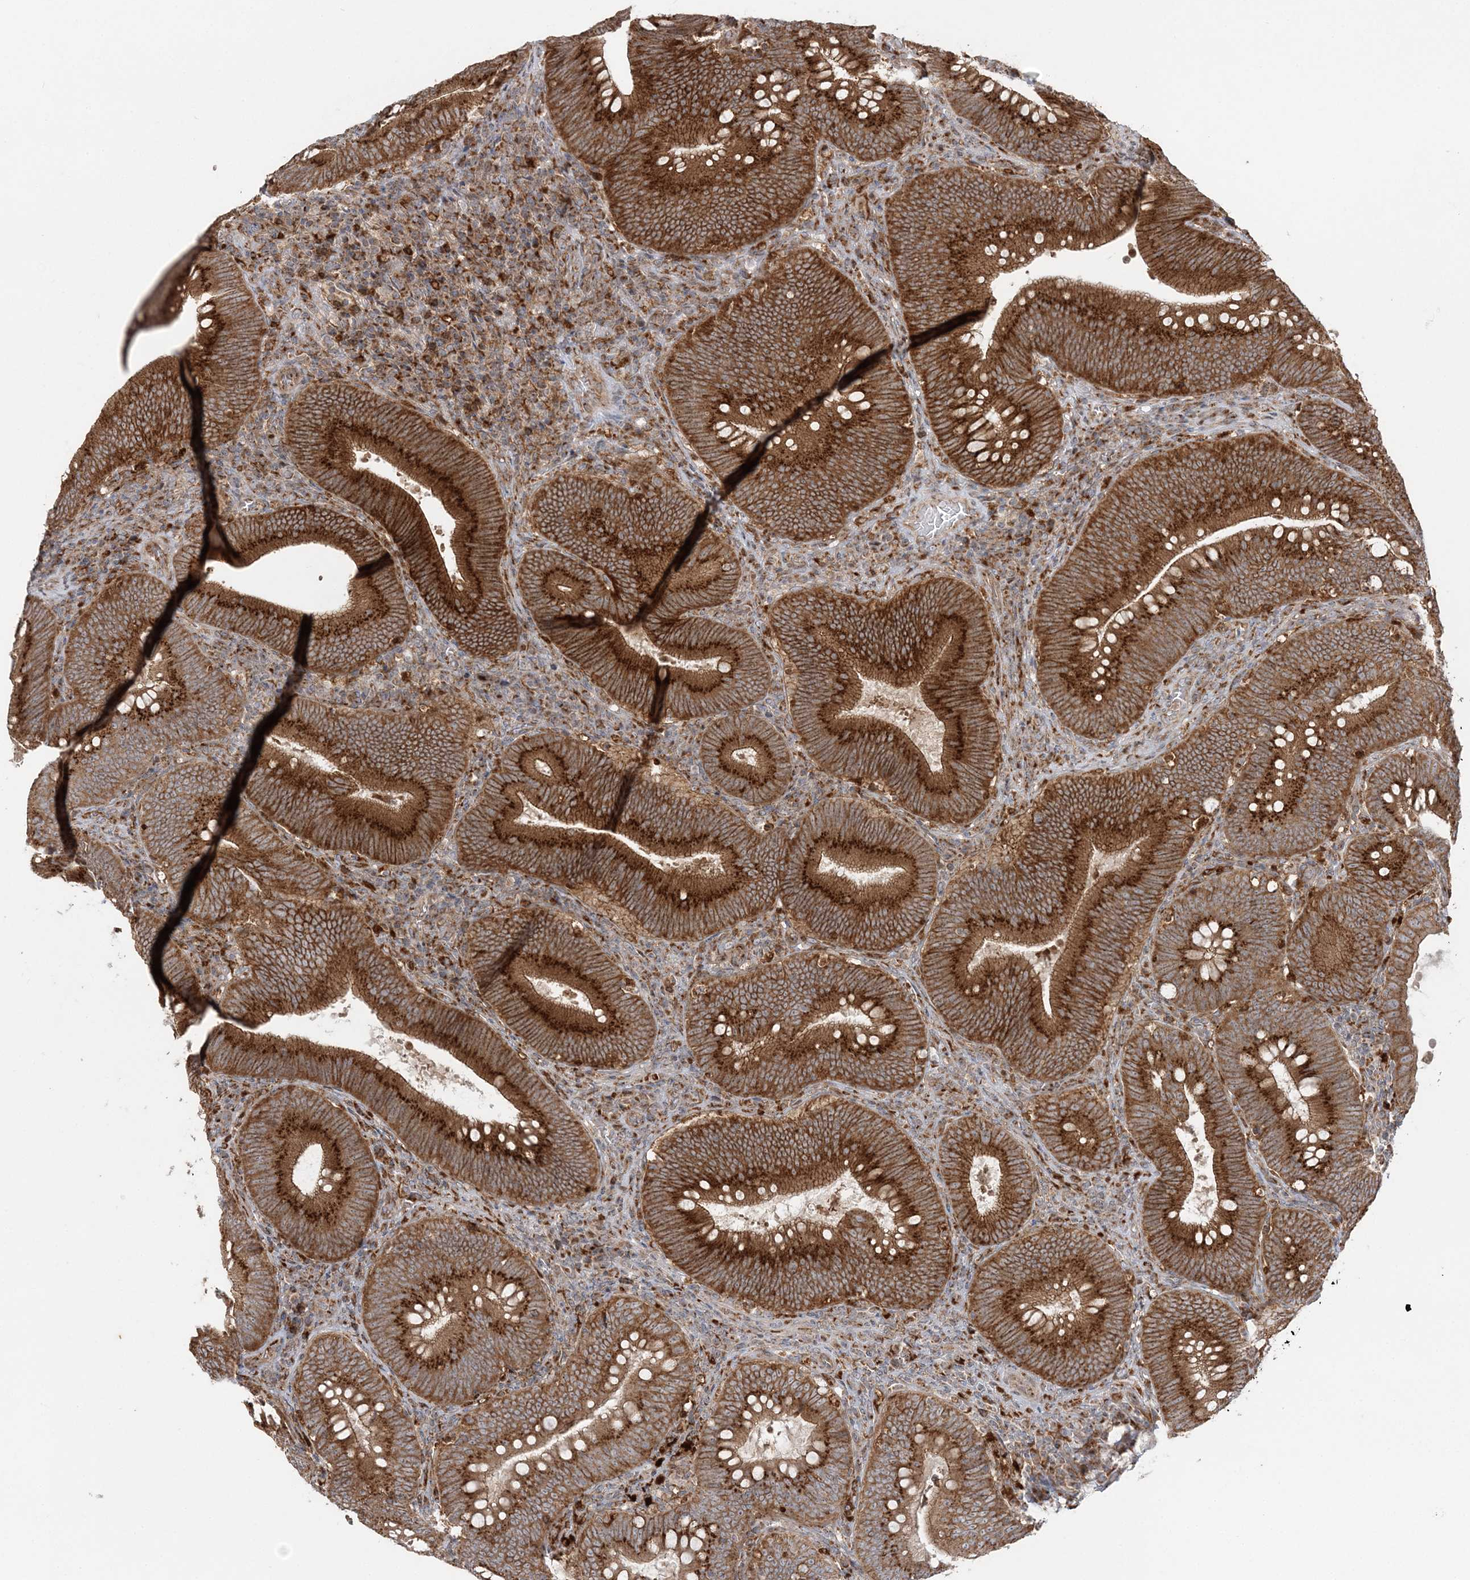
{"staining": {"intensity": "strong", "quantity": ">75%", "location": "cytoplasmic/membranous"}, "tissue": "colorectal cancer", "cell_type": "Tumor cells", "image_type": "cancer", "snomed": [{"axis": "morphology", "description": "Normal tissue, NOS"}, {"axis": "topography", "description": "Colon"}], "caption": "Colorectal cancer was stained to show a protein in brown. There is high levels of strong cytoplasmic/membranous expression in approximately >75% of tumor cells. (Brightfield microscopy of DAB IHC at high magnification).", "gene": "ABCC3", "patient": {"sex": "female", "age": 82}}